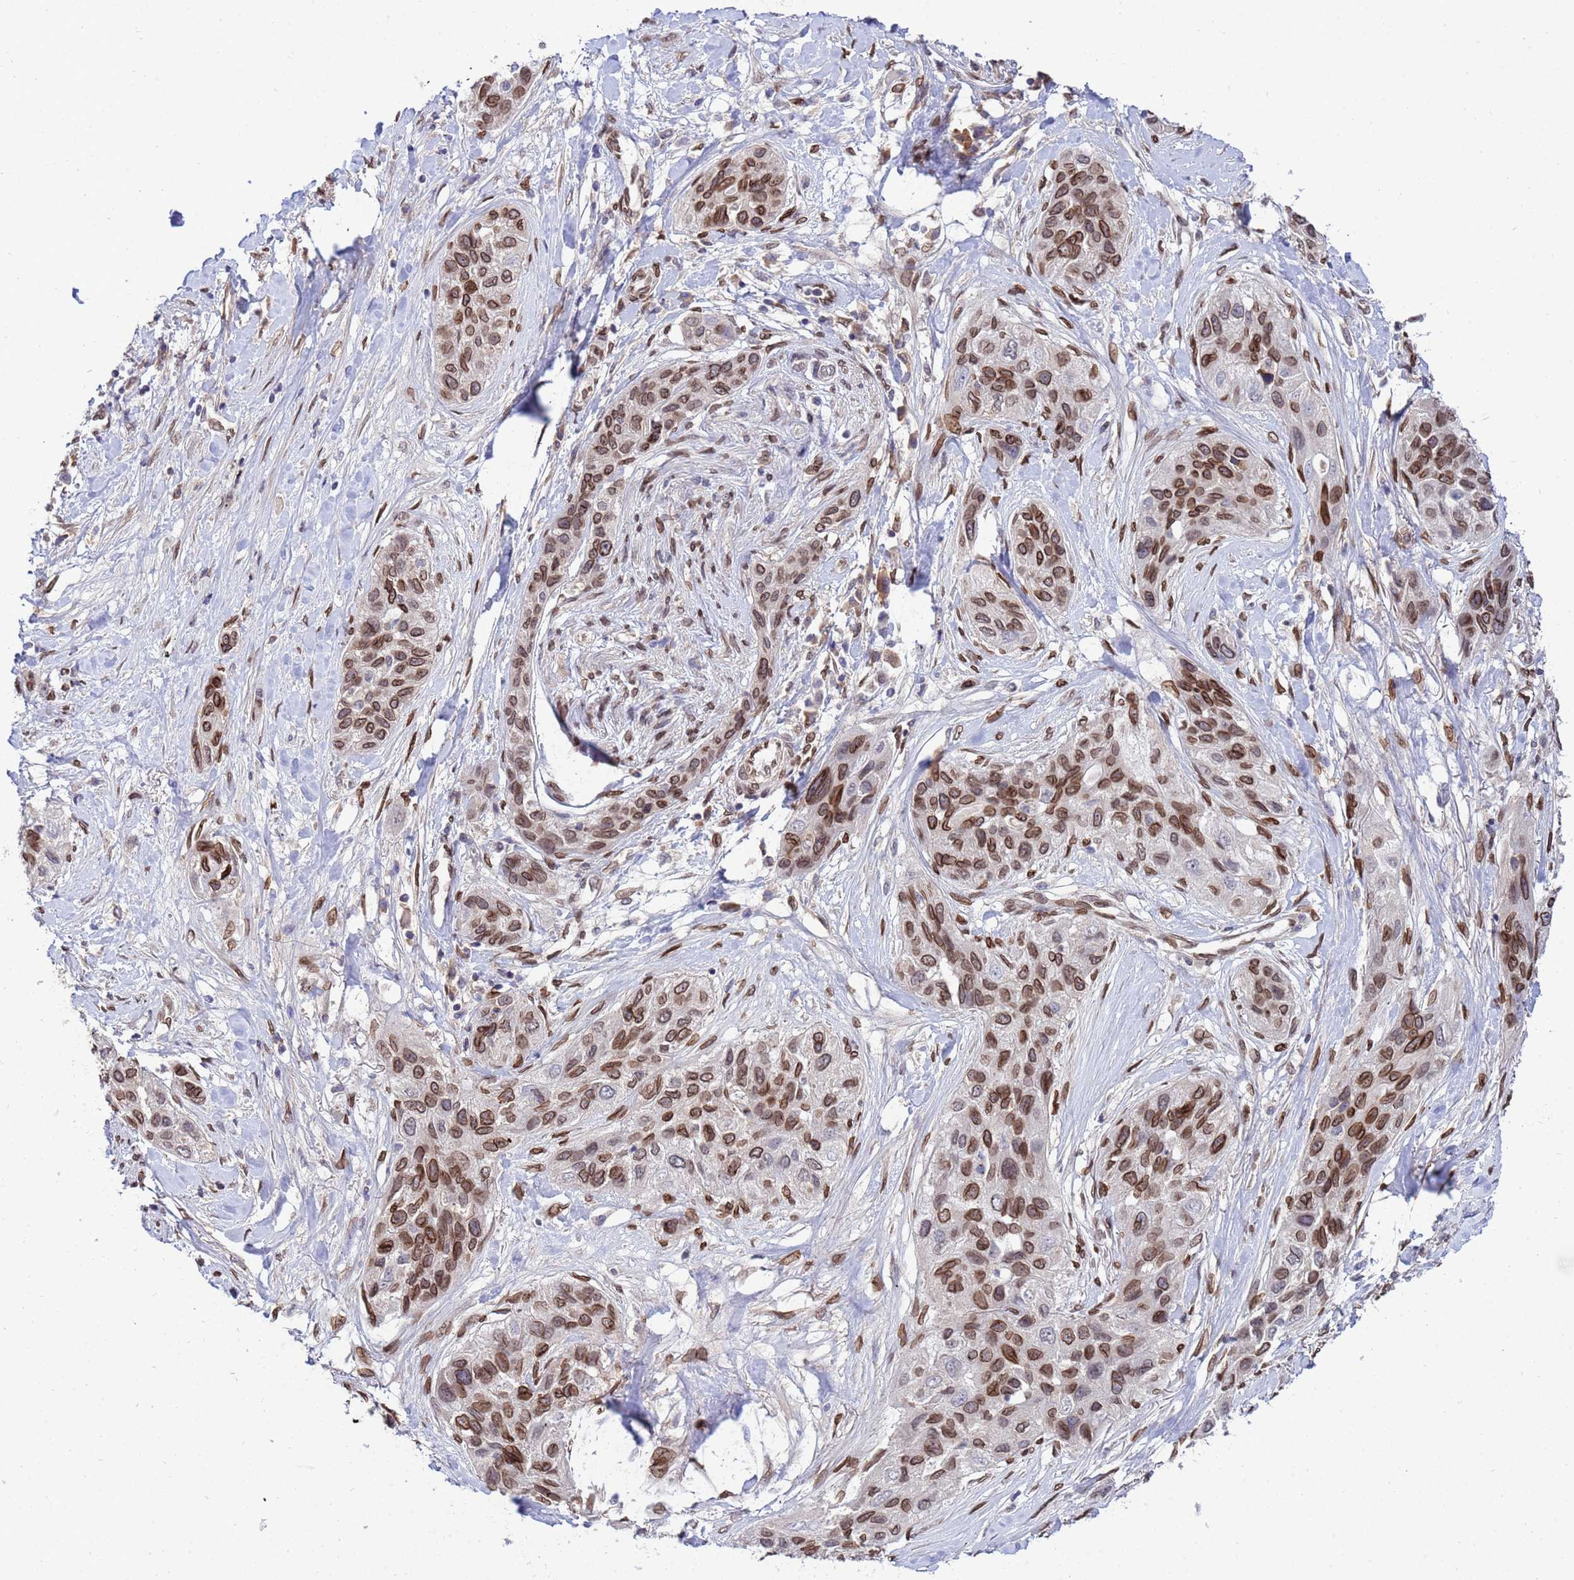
{"staining": {"intensity": "moderate", "quantity": ">75%", "location": "cytoplasmic/membranous,nuclear"}, "tissue": "lung cancer", "cell_type": "Tumor cells", "image_type": "cancer", "snomed": [{"axis": "morphology", "description": "Squamous cell carcinoma, NOS"}, {"axis": "topography", "description": "Lung"}], "caption": "High-power microscopy captured an immunohistochemistry image of lung cancer (squamous cell carcinoma), revealing moderate cytoplasmic/membranous and nuclear positivity in about >75% of tumor cells.", "gene": "GPR135", "patient": {"sex": "female", "age": 70}}